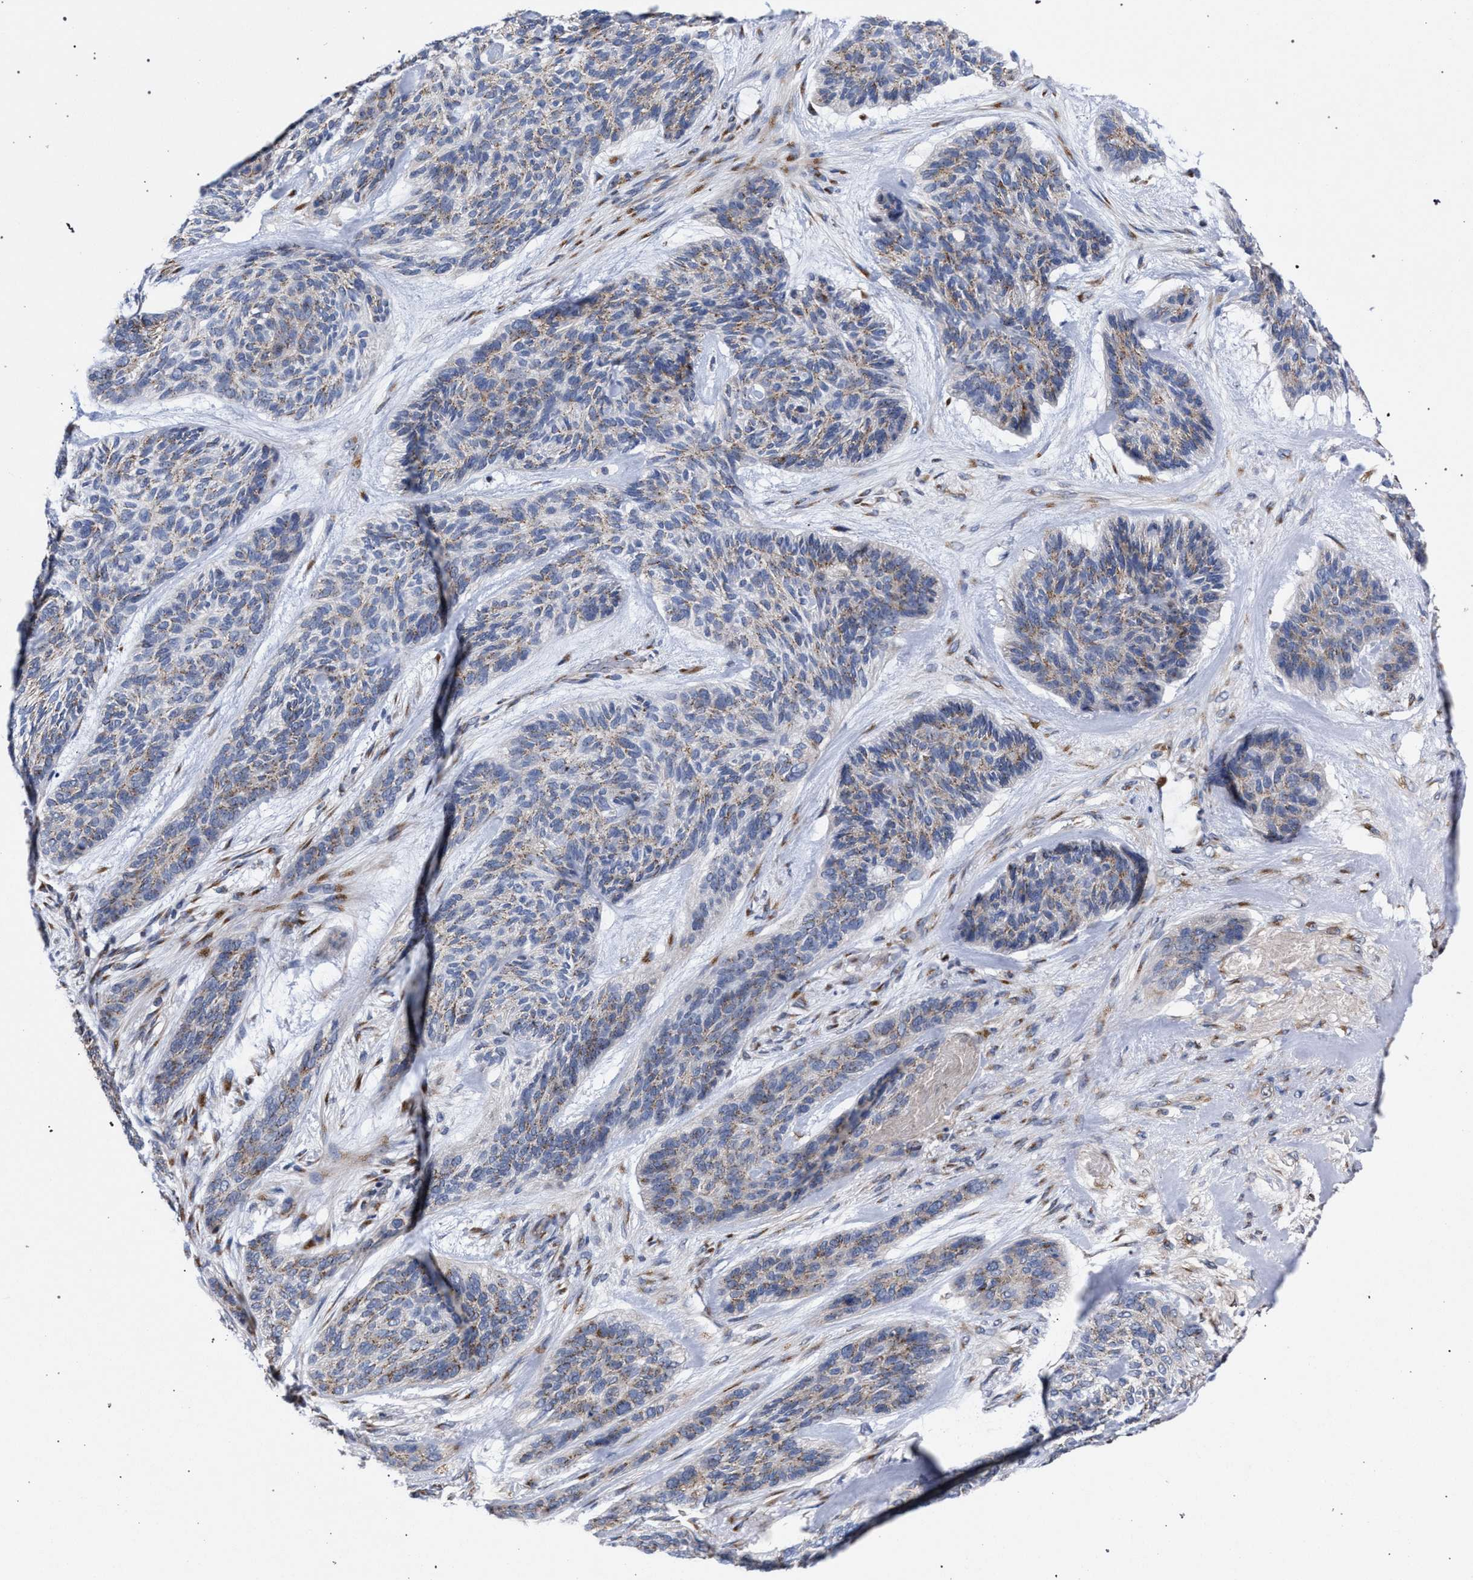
{"staining": {"intensity": "weak", "quantity": "25%-75%", "location": "cytoplasmic/membranous"}, "tissue": "skin cancer", "cell_type": "Tumor cells", "image_type": "cancer", "snomed": [{"axis": "morphology", "description": "Basal cell carcinoma"}, {"axis": "topography", "description": "Skin"}], "caption": "Weak cytoplasmic/membranous protein positivity is appreciated in approximately 25%-75% of tumor cells in skin cancer (basal cell carcinoma).", "gene": "GOLGA2", "patient": {"sex": "male", "age": 55}}